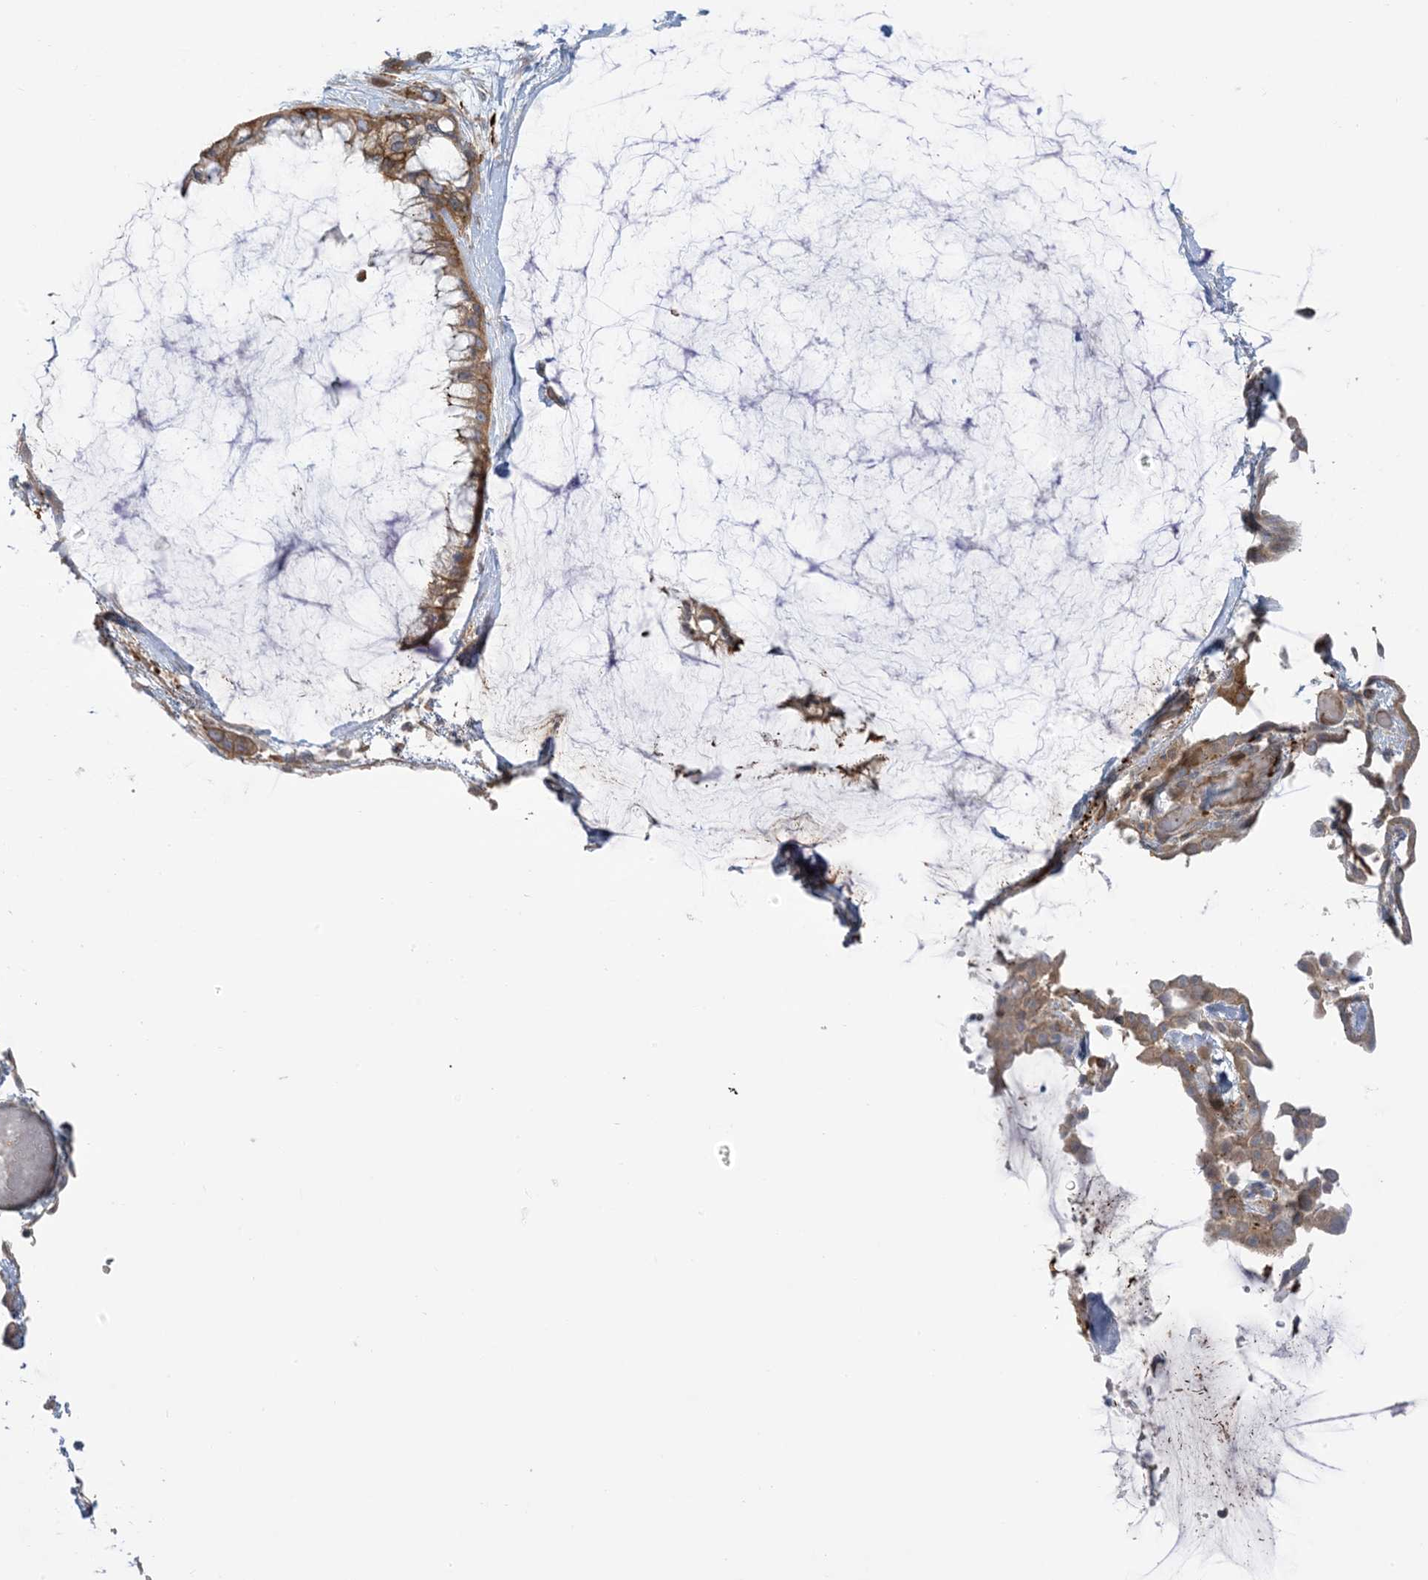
{"staining": {"intensity": "moderate", "quantity": ">75%", "location": "cytoplasmic/membranous"}, "tissue": "ovarian cancer", "cell_type": "Tumor cells", "image_type": "cancer", "snomed": [{"axis": "morphology", "description": "Cystadenocarcinoma, mucinous, NOS"}, {"axis": "topography", "description": "Ovary"}], "caption": "Moderate cytoplasmic/membranous protein expression is seen in approximately >75% of tumor cells in ovarian mucinous cystadenocarcinoma.", "gene": "ICMT", "patient": {"sex": "female", "age": 39}}